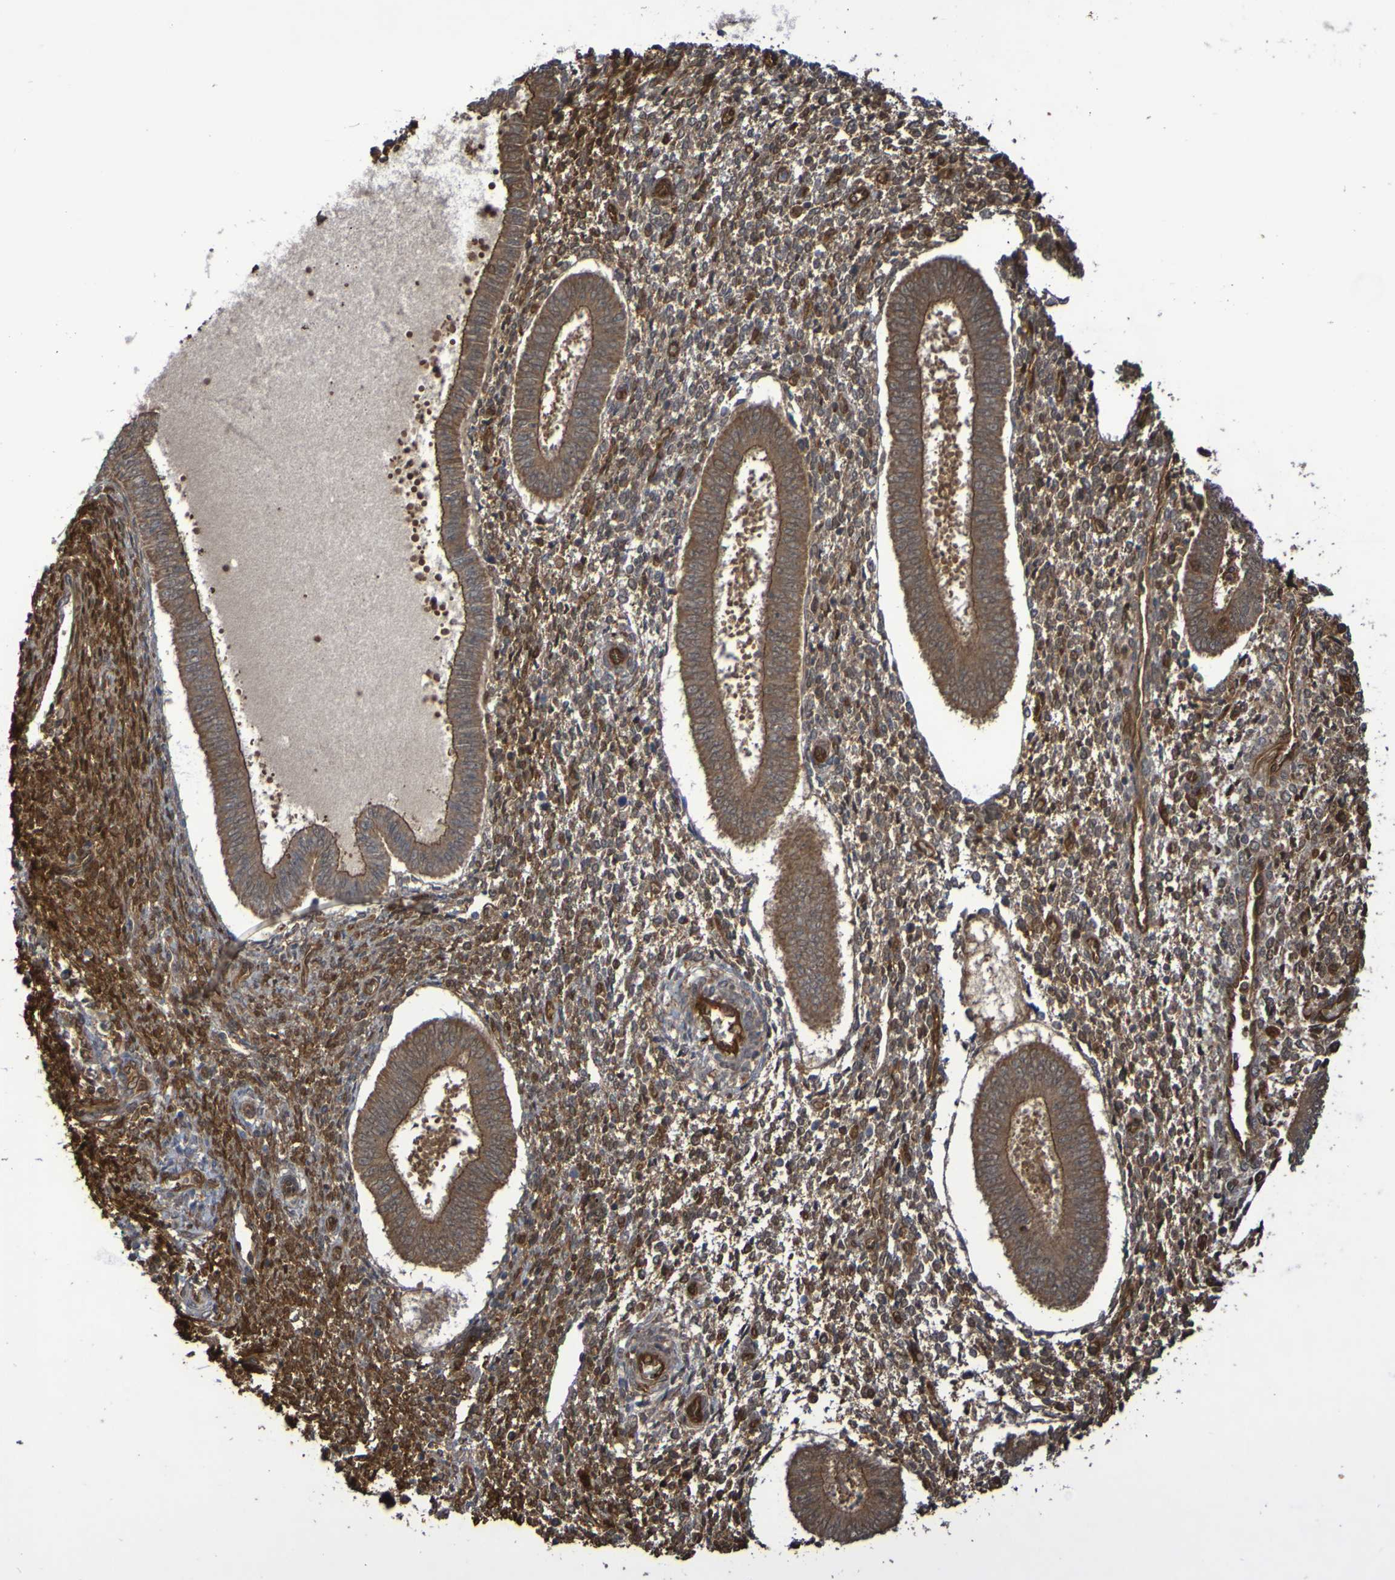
{"staining": {"intensity": "strong", "quantity": ">75%", "location": "cytoplasmic/membranous"}, "tissue": "endometrium", "cell_type": "Cells in endometrial stroma", "image_type": "normal", "snomed": [{"axis": "morphology", "description": "Normal tissue, NOS"}, {"axis": "topography", "description": "Endometrium"}], "caption": "The micrograph demonstrates immunohistochemical staining of unremarkable endometrium. There is strong cytoplasmic/membranous positivity is seen in about >75% of cells in endometrial stroma.", "gene": "SERPINB6", "patient": {"sex": "female", "age": 35}}